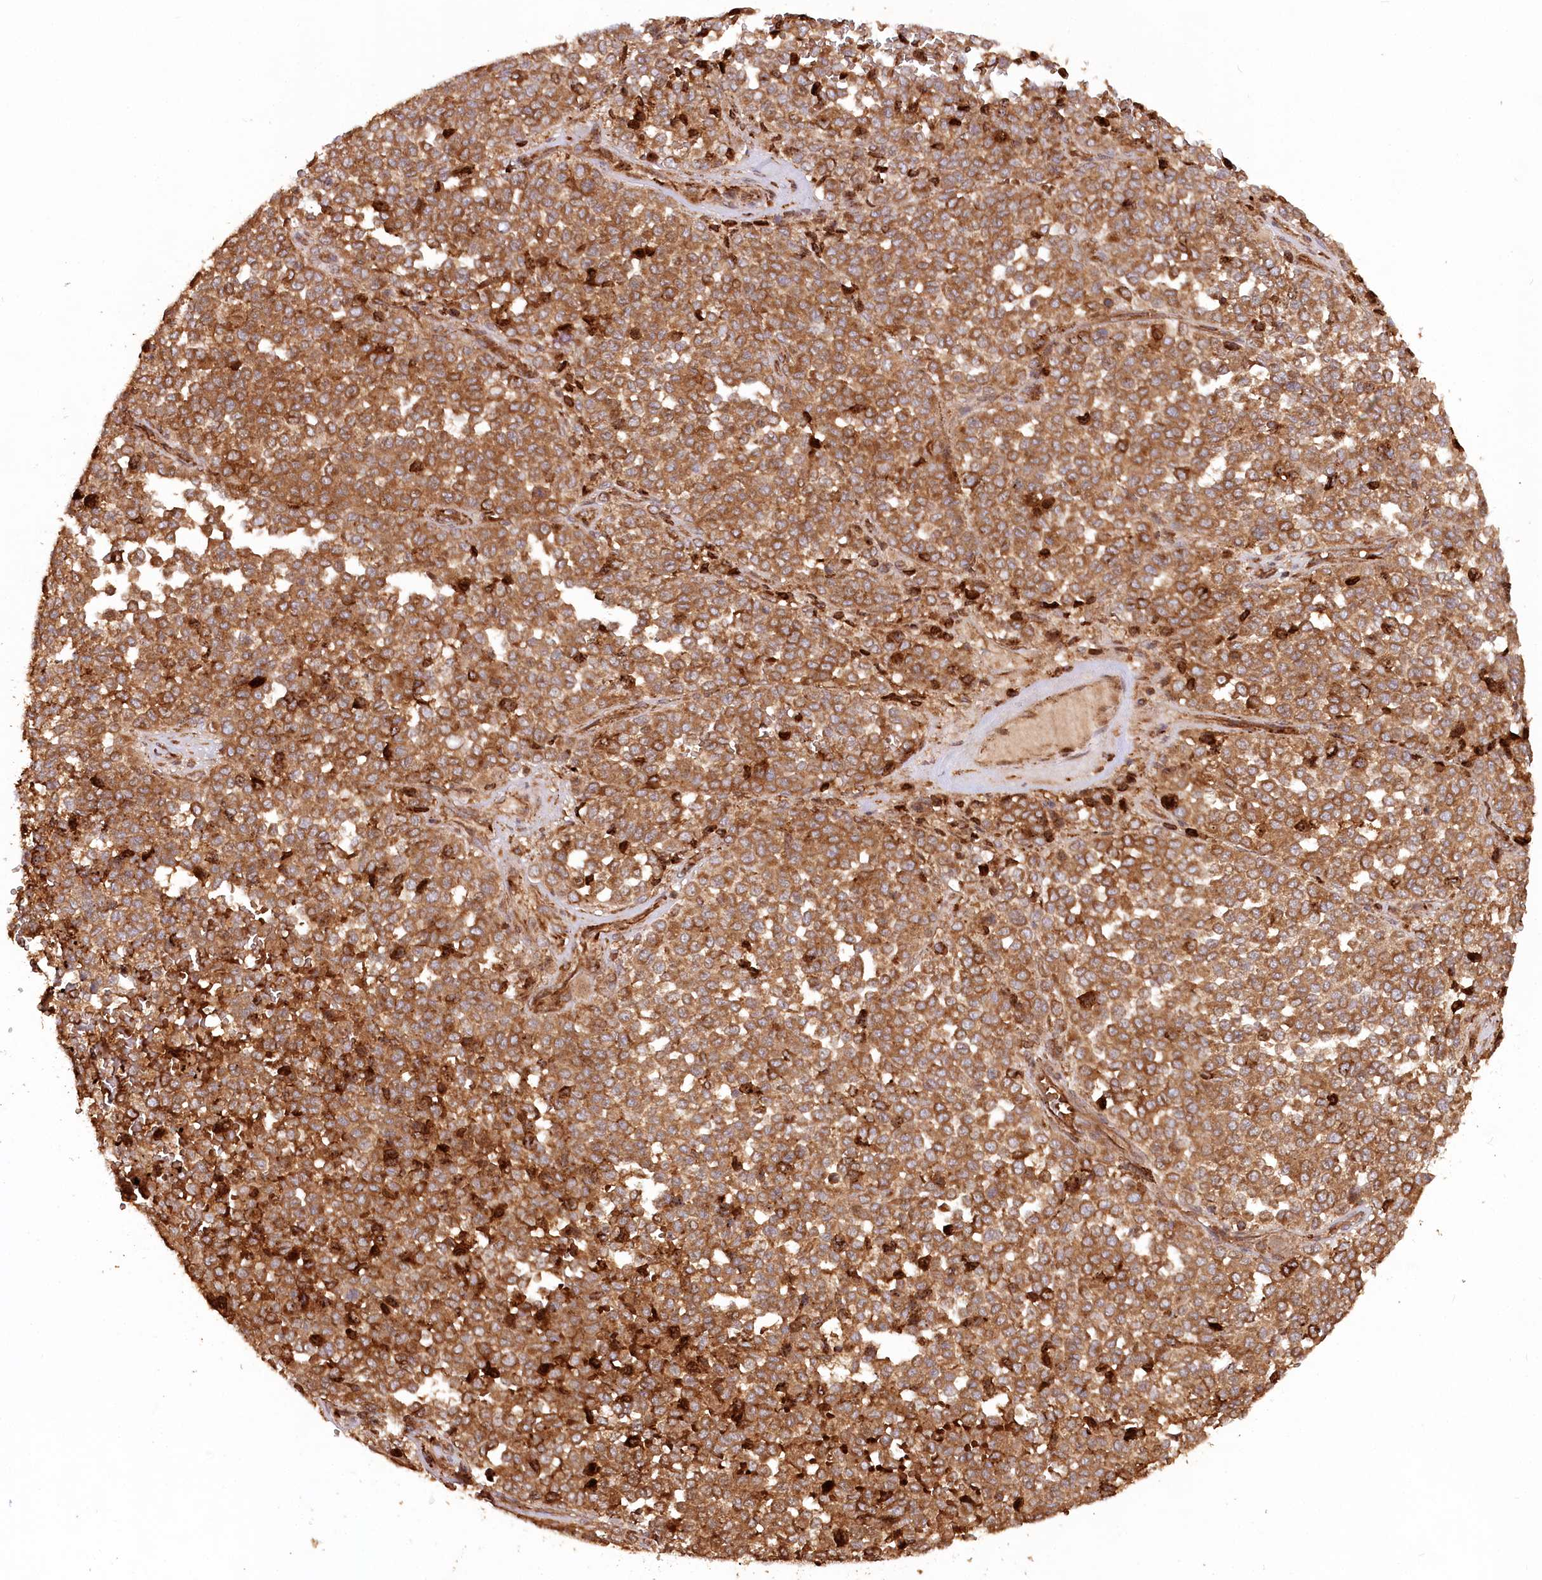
{"staining": {"intensity": "strong", "quantity": ">75%", "location": "cytoplasmic/membranous"}, "tissue": "melanoma", "cell_type": "Tumor cells", "image_type": "cancer", "snomed": [{"axis": "morphology", "description": "Malignant melanoma, Metastatic site"}, {"axis": "topography", "description": "Pancreas"}], "caption": "Strong cytoplasmic/membranous protein positivity is appreciated in about >75% of tumor cells in melanoma.", "gene": "PAIP2", "patient": {"sex": "female", "age": 30}}